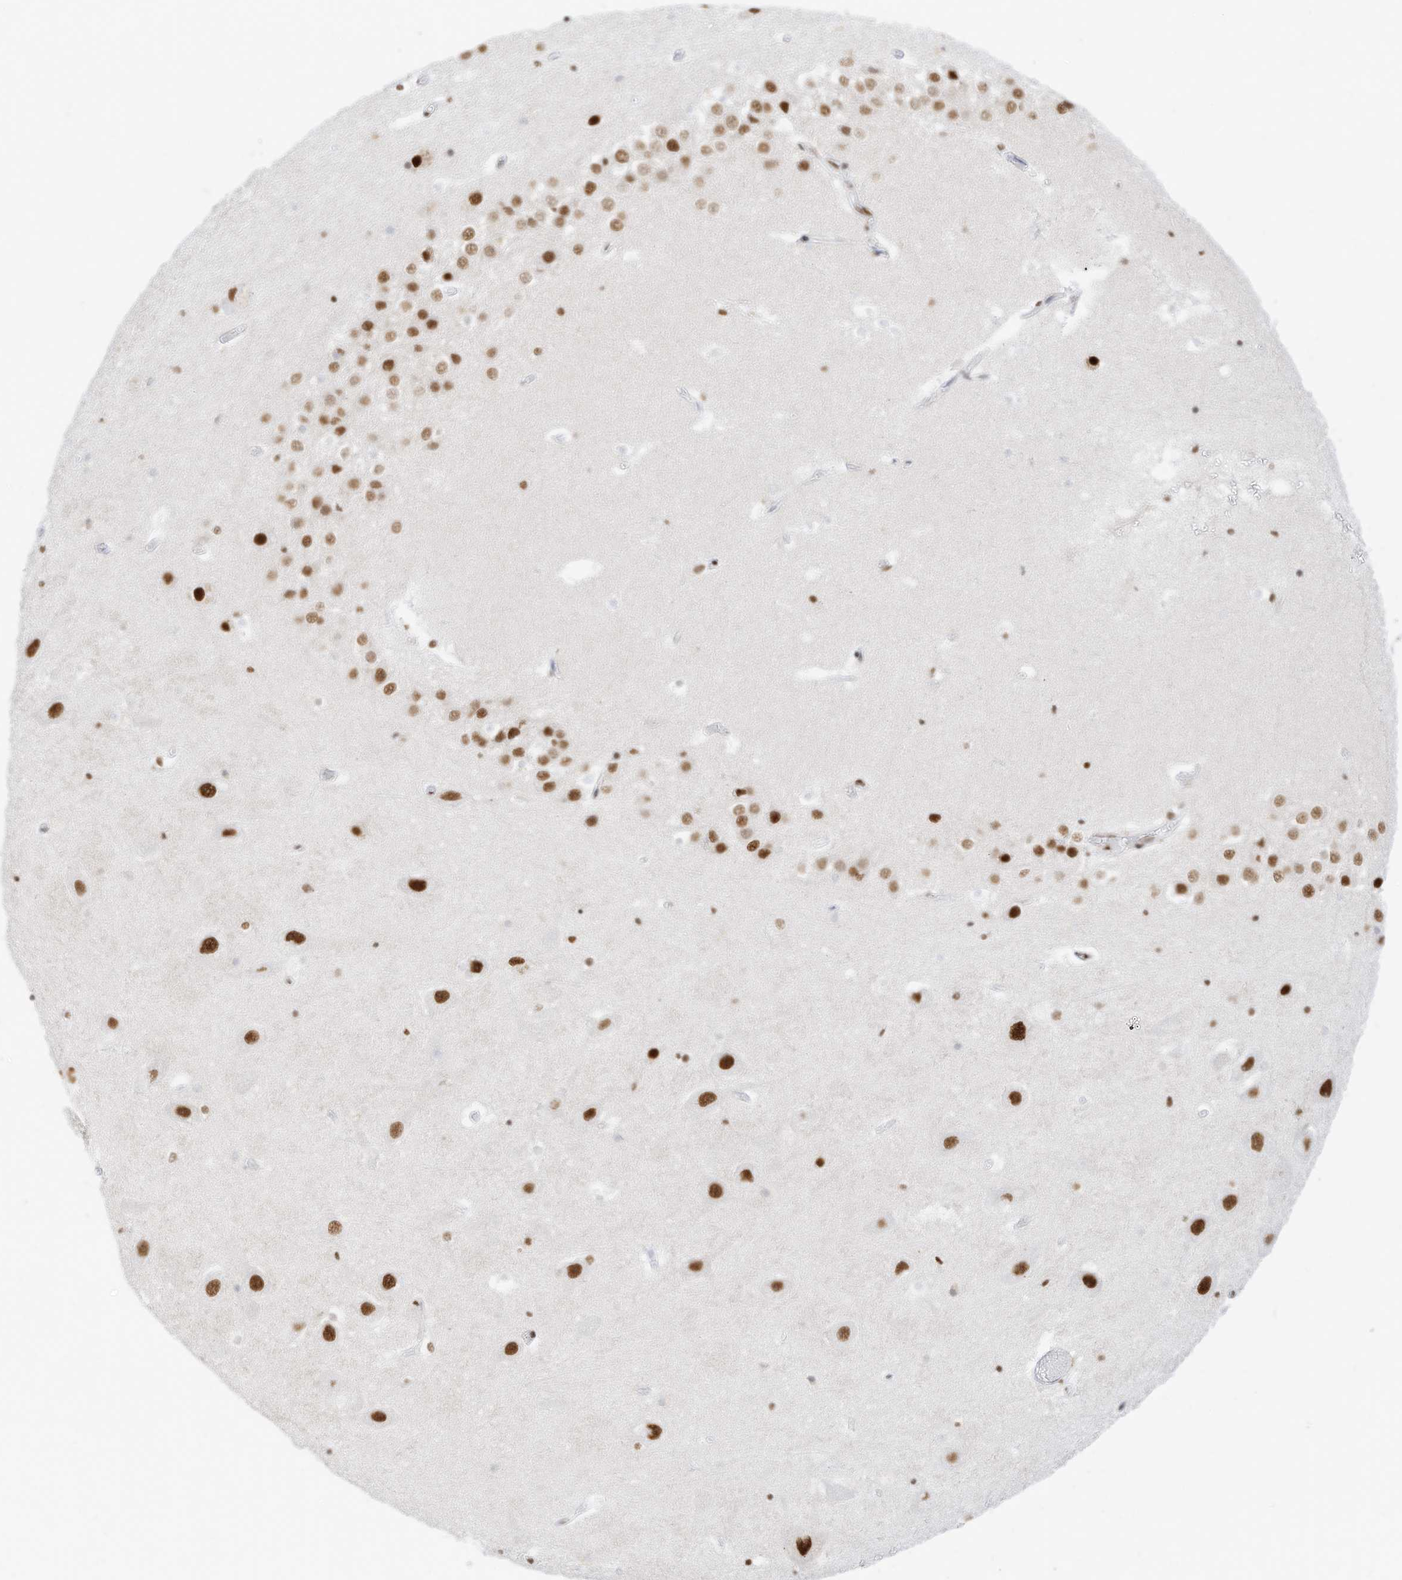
{"staining": {"intensity": "moderate", "quantity": "25%-75%", "location": "nuclear"}, "tissue": "hippocampus", "cell_type": "Glial cells", "image_type": "normal", "snomed": [{"axis": "morphology", "description": "Normal tissue, NOS"}, {"axis": "topography", "description": "Hippocampus"}], "caption": "Protein expression analysis of normal hippocampus demonstrates moderate nuclear expression in approximately 25%-75% of glial cells.", "gene": "SMARCA2", "patient": {"sex": "female", "age": 52}}